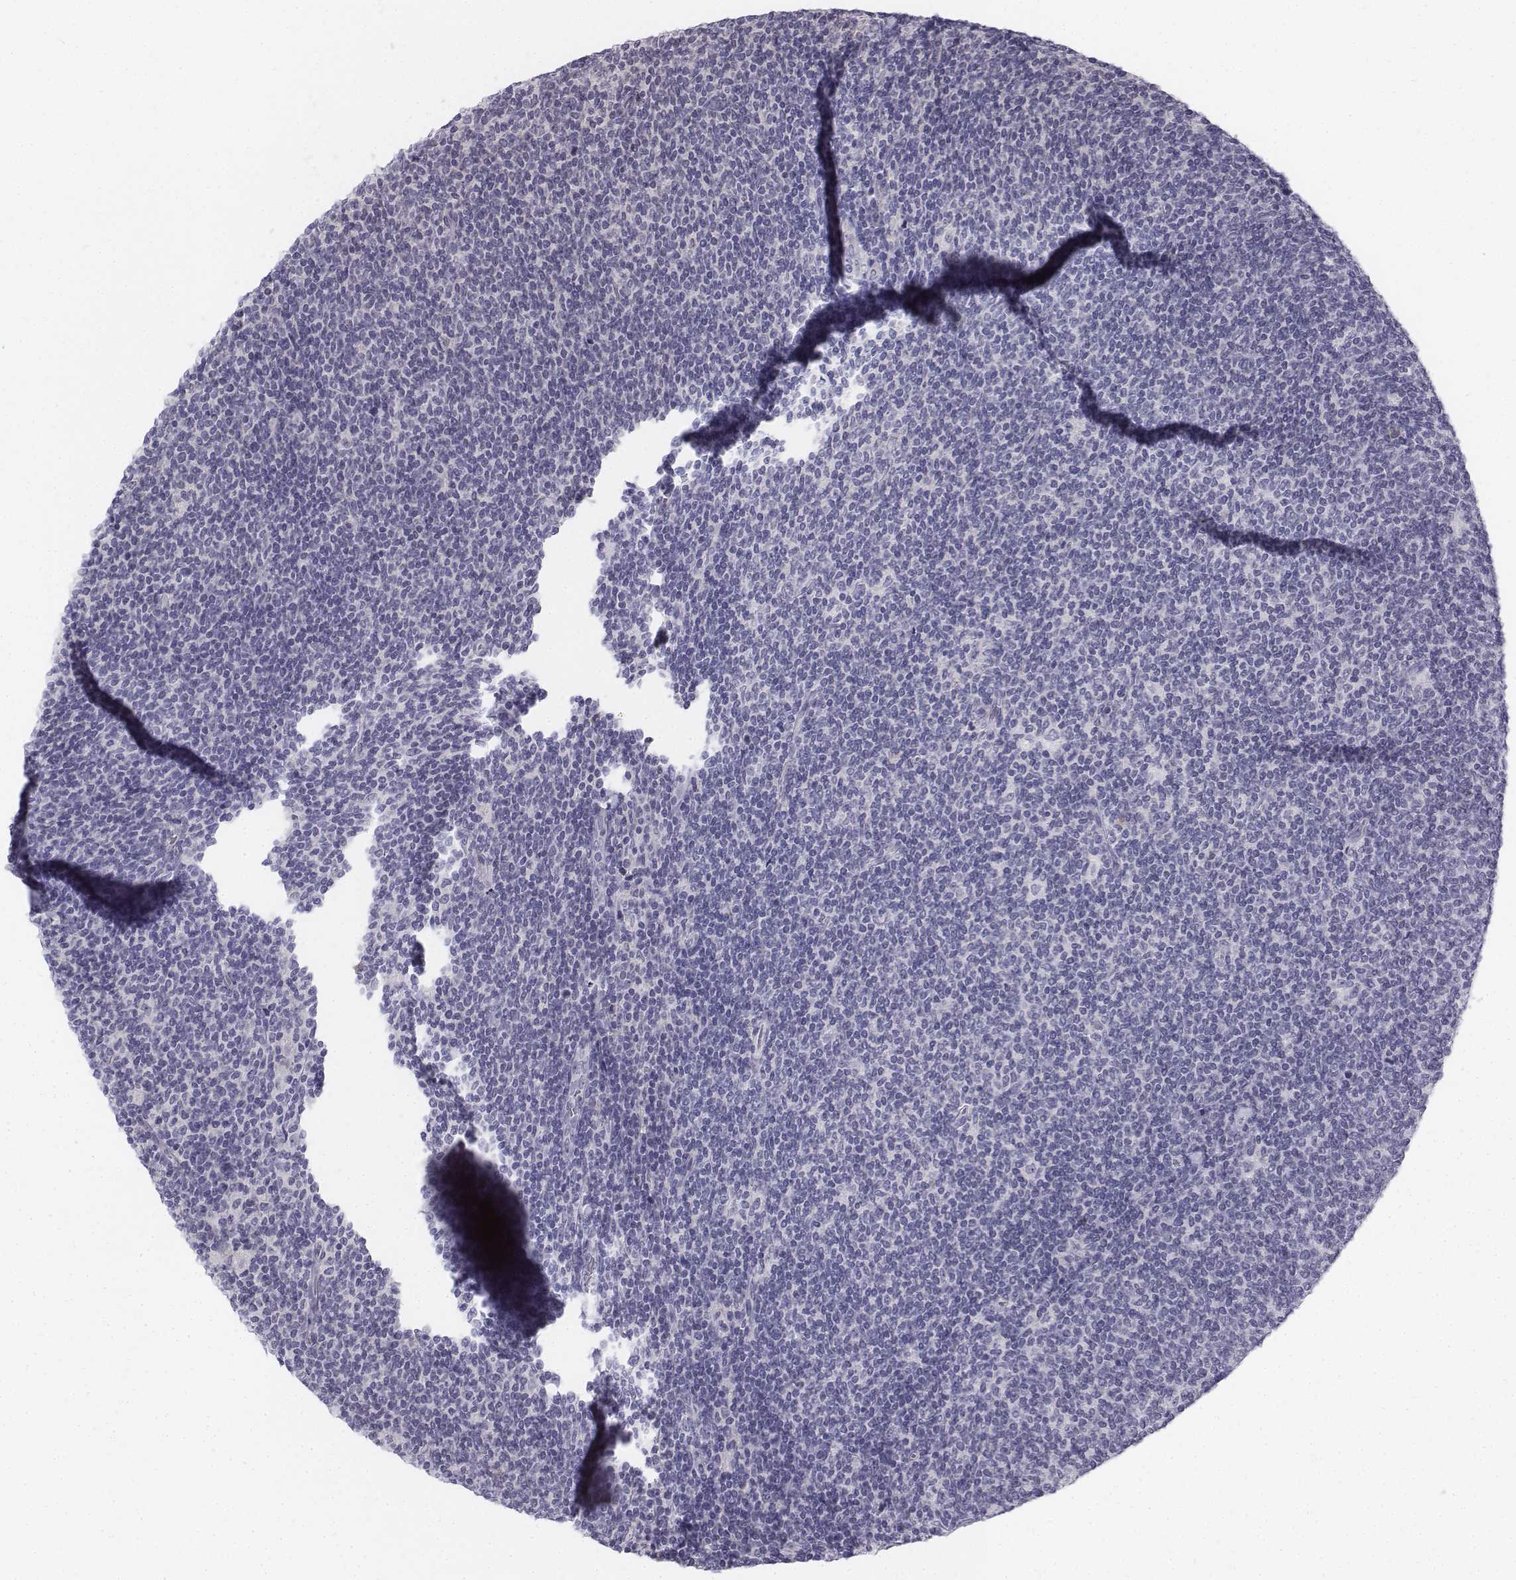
{"staining": {"intensity": "negative", "quantity": "none", "location": "none"}, "tissue": "lymphoma", "cell_type": "Tumor cells", "image_type": "cancer", "snomed": [{"axis": "morphology", "description": "Malignant lymphoma, non-Hodgkin's type, Low grade"}, {"axis": "topography", "description": "Lymph node"}], "caption": "Tumor cells are negative for brown protein staining in lymphoma.", "gene": "PENK", "patient": {"sex": "male", "age": 52}}